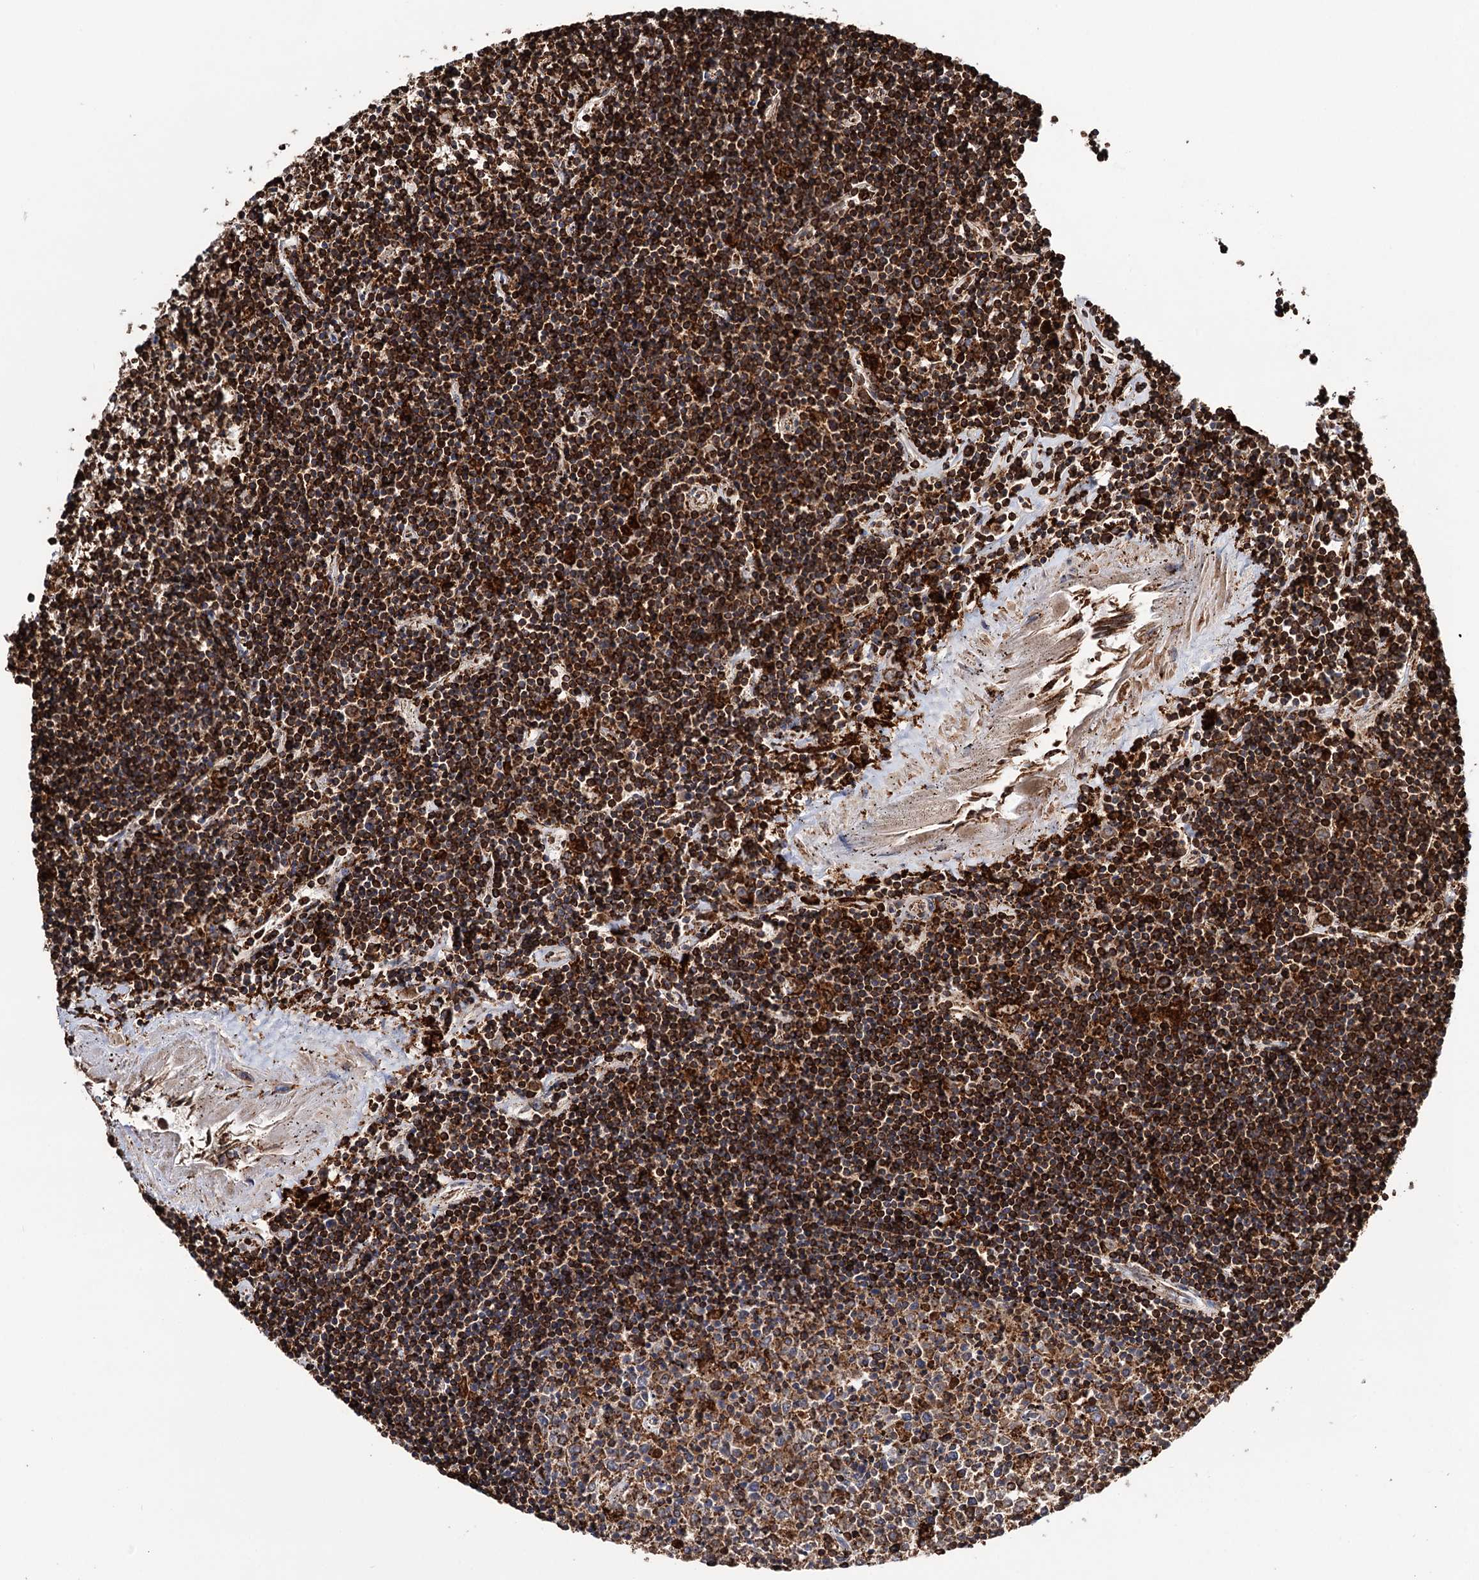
{"staining": {"intensity": "strong", "quantity": ">75%", "location": "cytoplasmic/membranous"}, "tissue": "lymphoma", "cell_type": "Tumor cells", "image_type": "cancer", "snomed": [{"axis": "morphology", "description": "Malignant lymphoma, non-Hodgkin's type, Low grade"}, {"axis": "topography", "description": "Spleen"}], "caption": "Low-grade malignant lymphoma, non-Hodgkin's type stained with a brown dye displays strong cytoplasmic/membranous positive expression in approximately >75% of tumor cells.", "gene": "ERP29", "patient": {"sex": "male", "age": 76}}